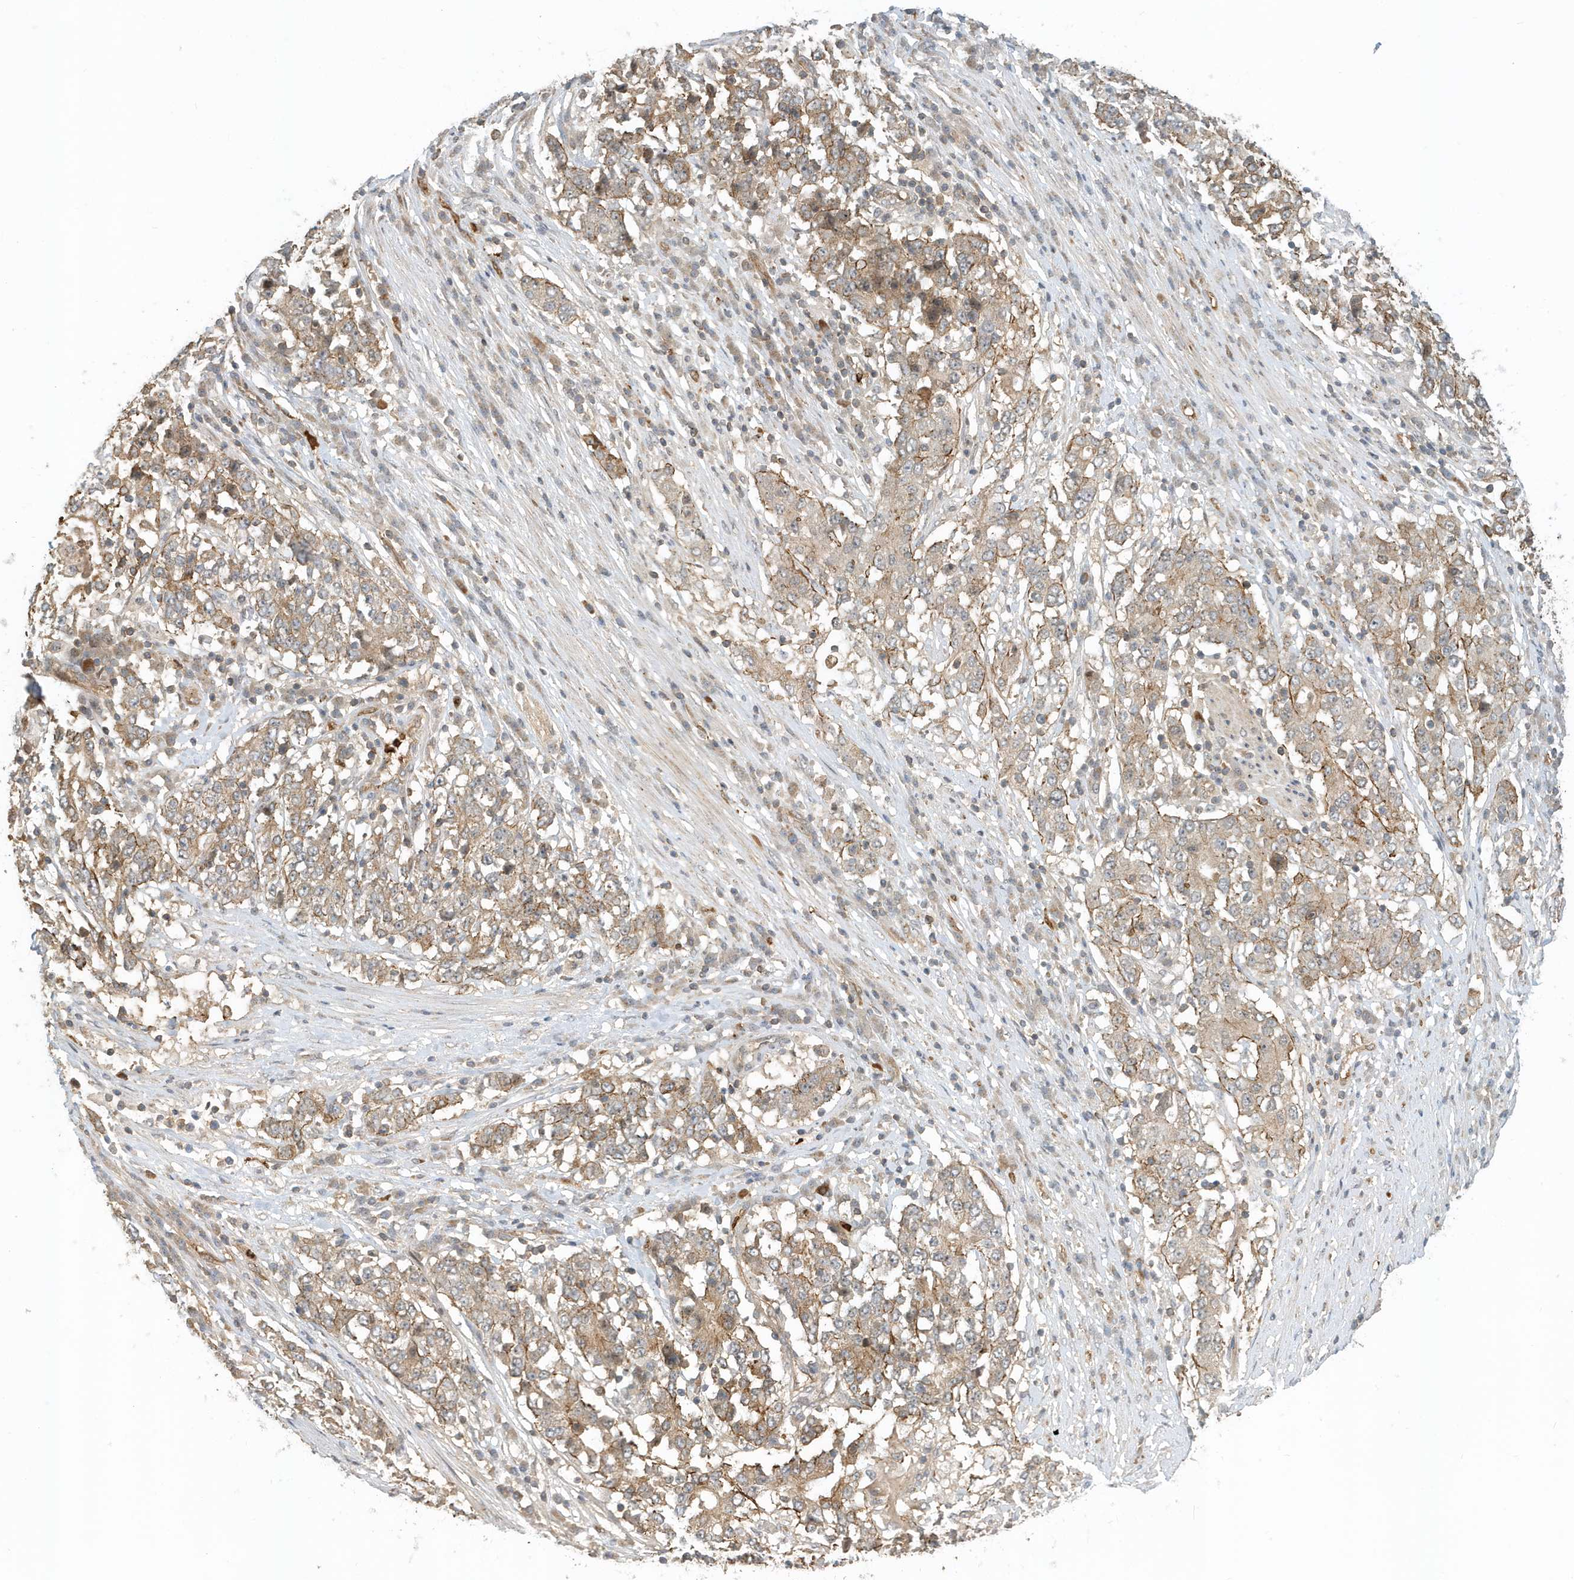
{"staining": {"intensity": "weak", "quantity": "25%-75%", "location": "cytoplasmic/membranous"}, "tissue": "stomach cancer", "cell_type": "Tumor cells", "image_type": "cancer", "snomed": [{"axis": "morphology", "description": "Adenocarcinoma, NOS"}, {"axis": "topography", "description": "Stomach"}], "caption": "A brown stain labels weak cytoplasmic/membranous staining of a protein in adenocarcinoma (stomach) tumor cells. The protein is shown in brown color, while the nuclei are stained blue.", "gene": "FYCO1", "patient": {"sex": "male", "age": 59}}